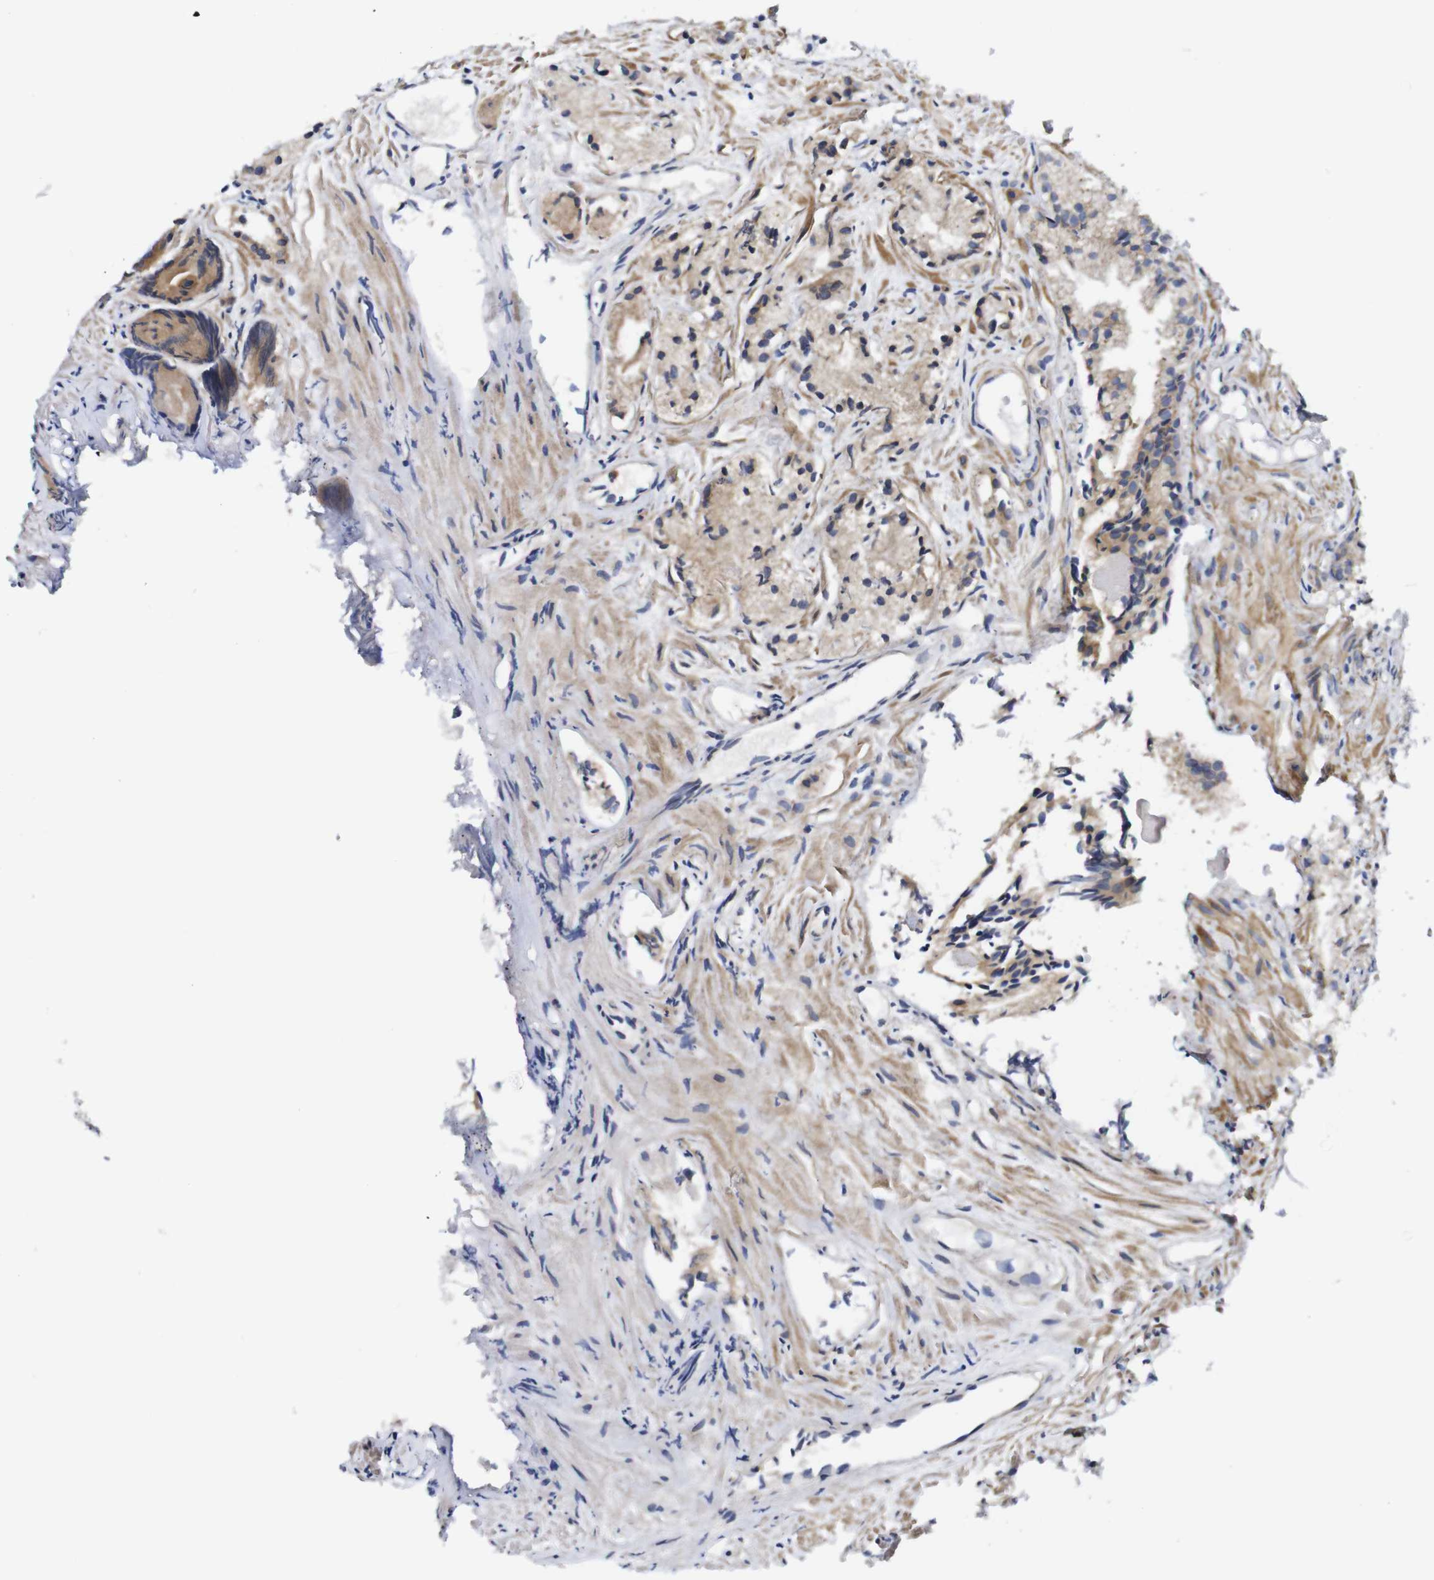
{"staining": {"intensity": "weak", "quantity": ">75%", "location": "cytoplasmic/membranous"}, "tissue": "prostate cancer", "cell_type": "Tumor cells", "image_type": "cancer", "snomed": [{"axis": "morphology", "description": "Adenocarcinoma, Low grade"}, {"axis": "topography", "description": "Prostate"}], "caption": "The photomicrograph shows immunohistochemical staining of low-grade adenocarcinoma (prostate). There is weak cytoplasmic/membranous staining is present in approximately >75% of tumor cells.", "gene": "DDRGK1", "patient": {"sex": "male", "age": 72}}